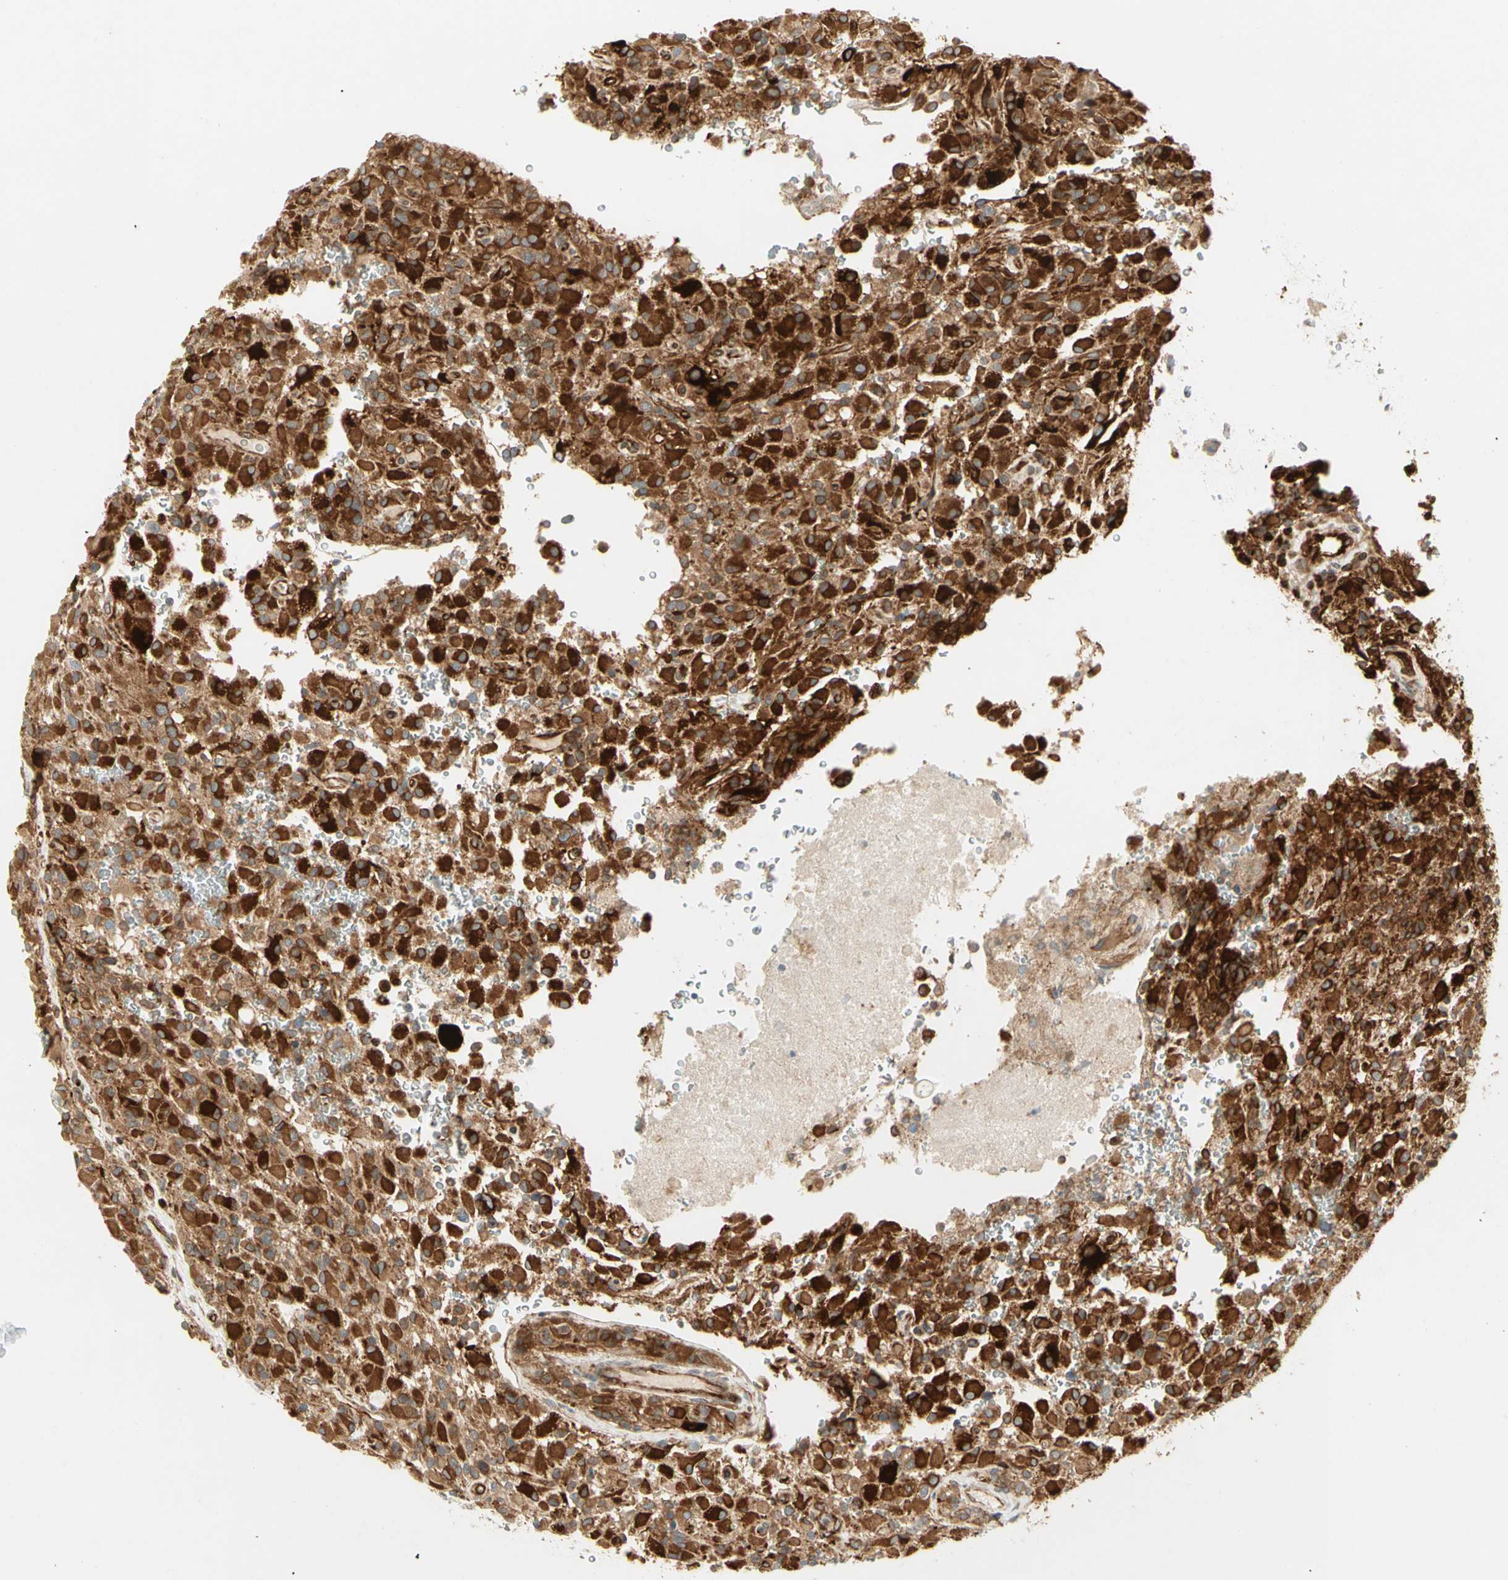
{"staining": {"intensity": "strong", "quantity": ">75%", "location": "cytoplasmic/membranous"}, "tissue": "glioma", "cell_type": "Tumor cells", "image_type": "cancer", "snomed": [{"axis": "morphology", "description": "Glioma, malignant, High grade"}, {"axis": "topography", "description": "Brain"}], "caption": "Tumor cells exhibit high levels of strong cytoplasmic/membranous positivity in about >75% of cells in human glioma.", "gene": "TAPBP", "patient": {"sex": "male", "age": 71}}